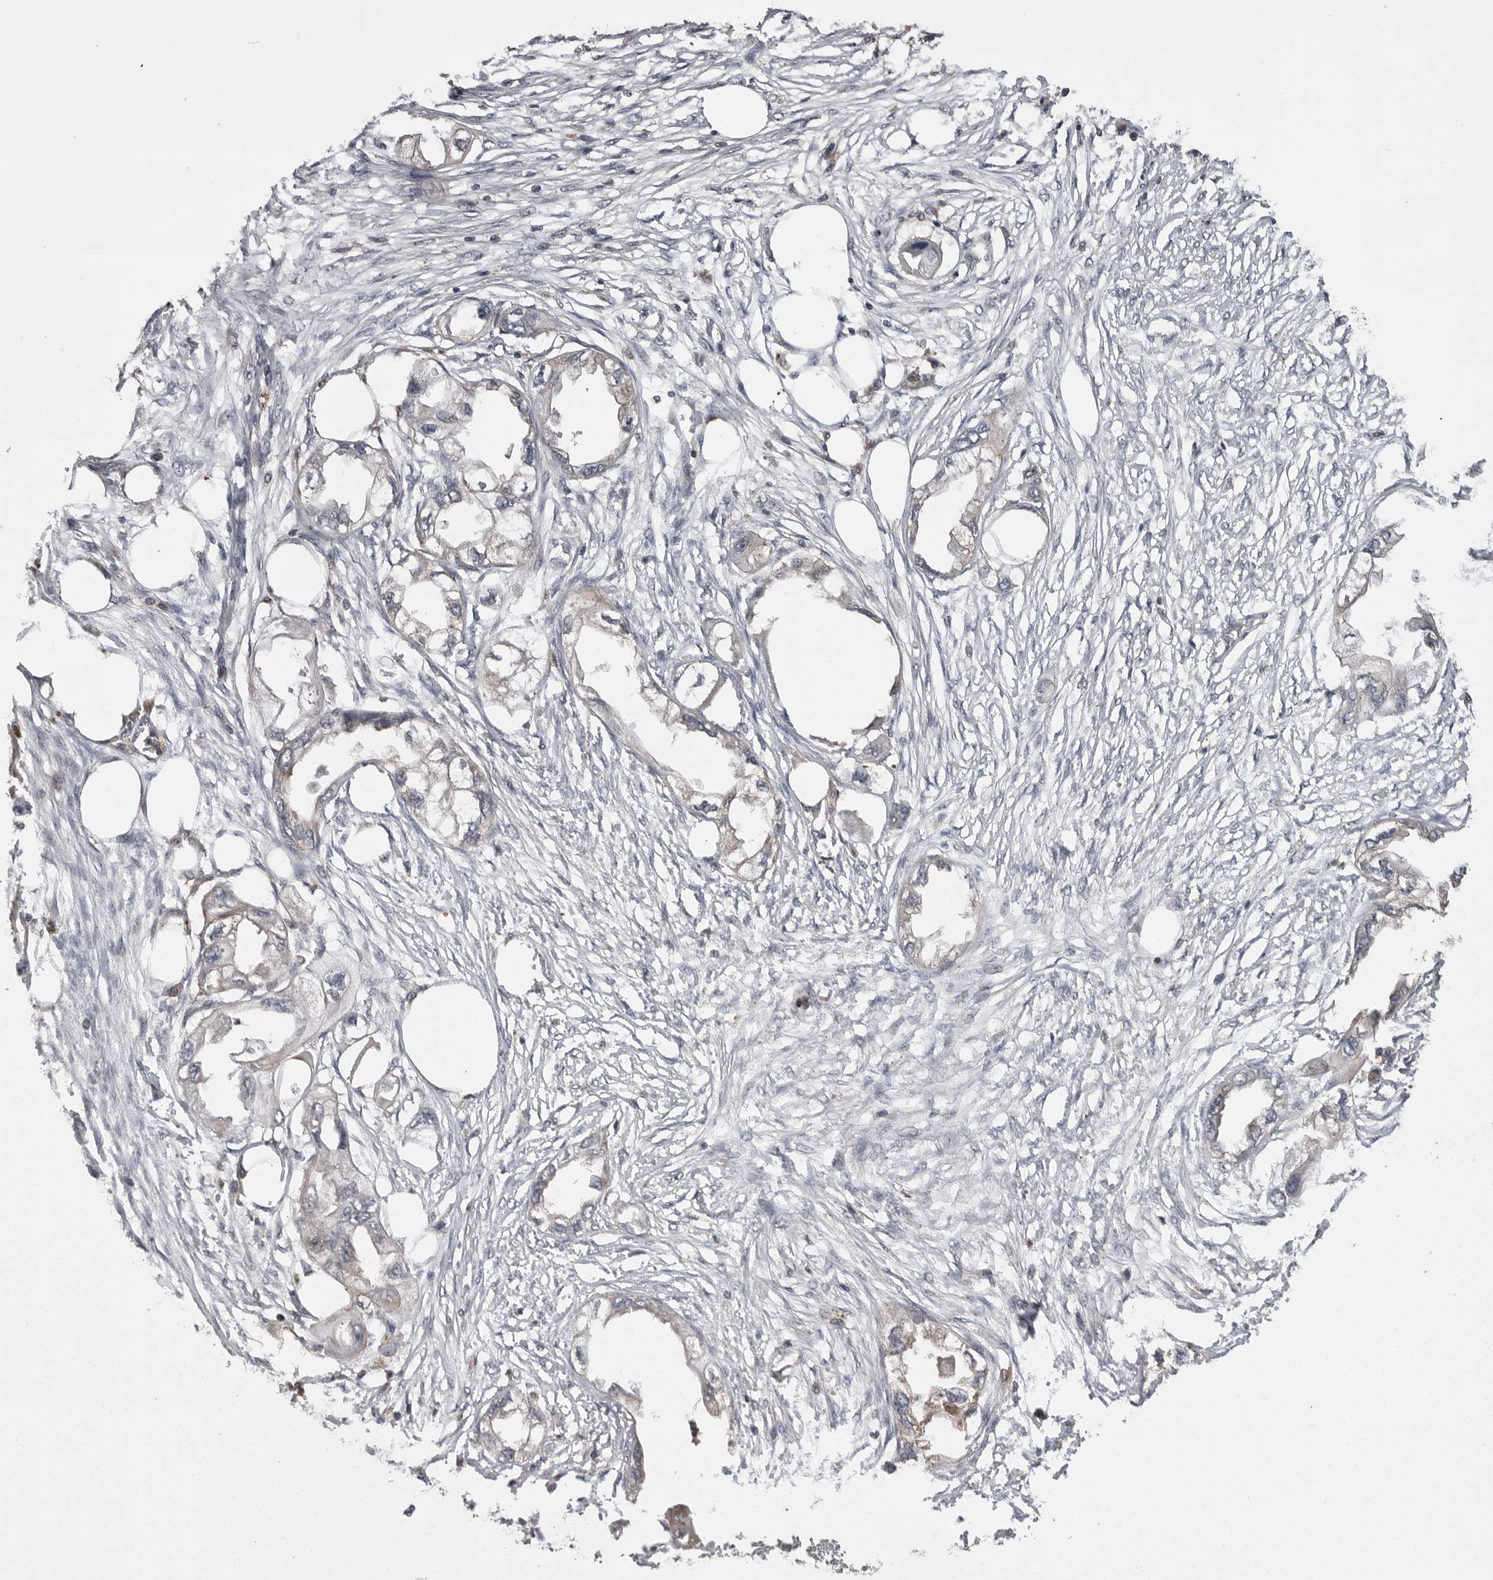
{"staining": {"intensity": "negative", "quantity": "none", "location": "none"}, "tissue": "endometrial cancer", "cell_type": "Tumor cells", "image_type": "cancer", "snomed": [{"axis": "morphology", "description": "Adenocarcinoma, NOS"}, {"axis": "morphology", "description": "Adenocarcinoma, metastatic, NOS"}, {"axis": "topography", "description": "Adipose tissue"}, {"axis": "topography", "description": "Endometrium"}], "caption": "An image of endometrial adenocarcinoma stained for a protein reveals no brown staining in tumor cells. The staining was performed using DAB (3,3'-diaminobenzidine) to visualize the protein expression in brown, while the nuclei were stained in blue with hematoxylin (Magnification: 20x).", "gene": "AOAH", "patient": {"sex": "female", "age": 67}}